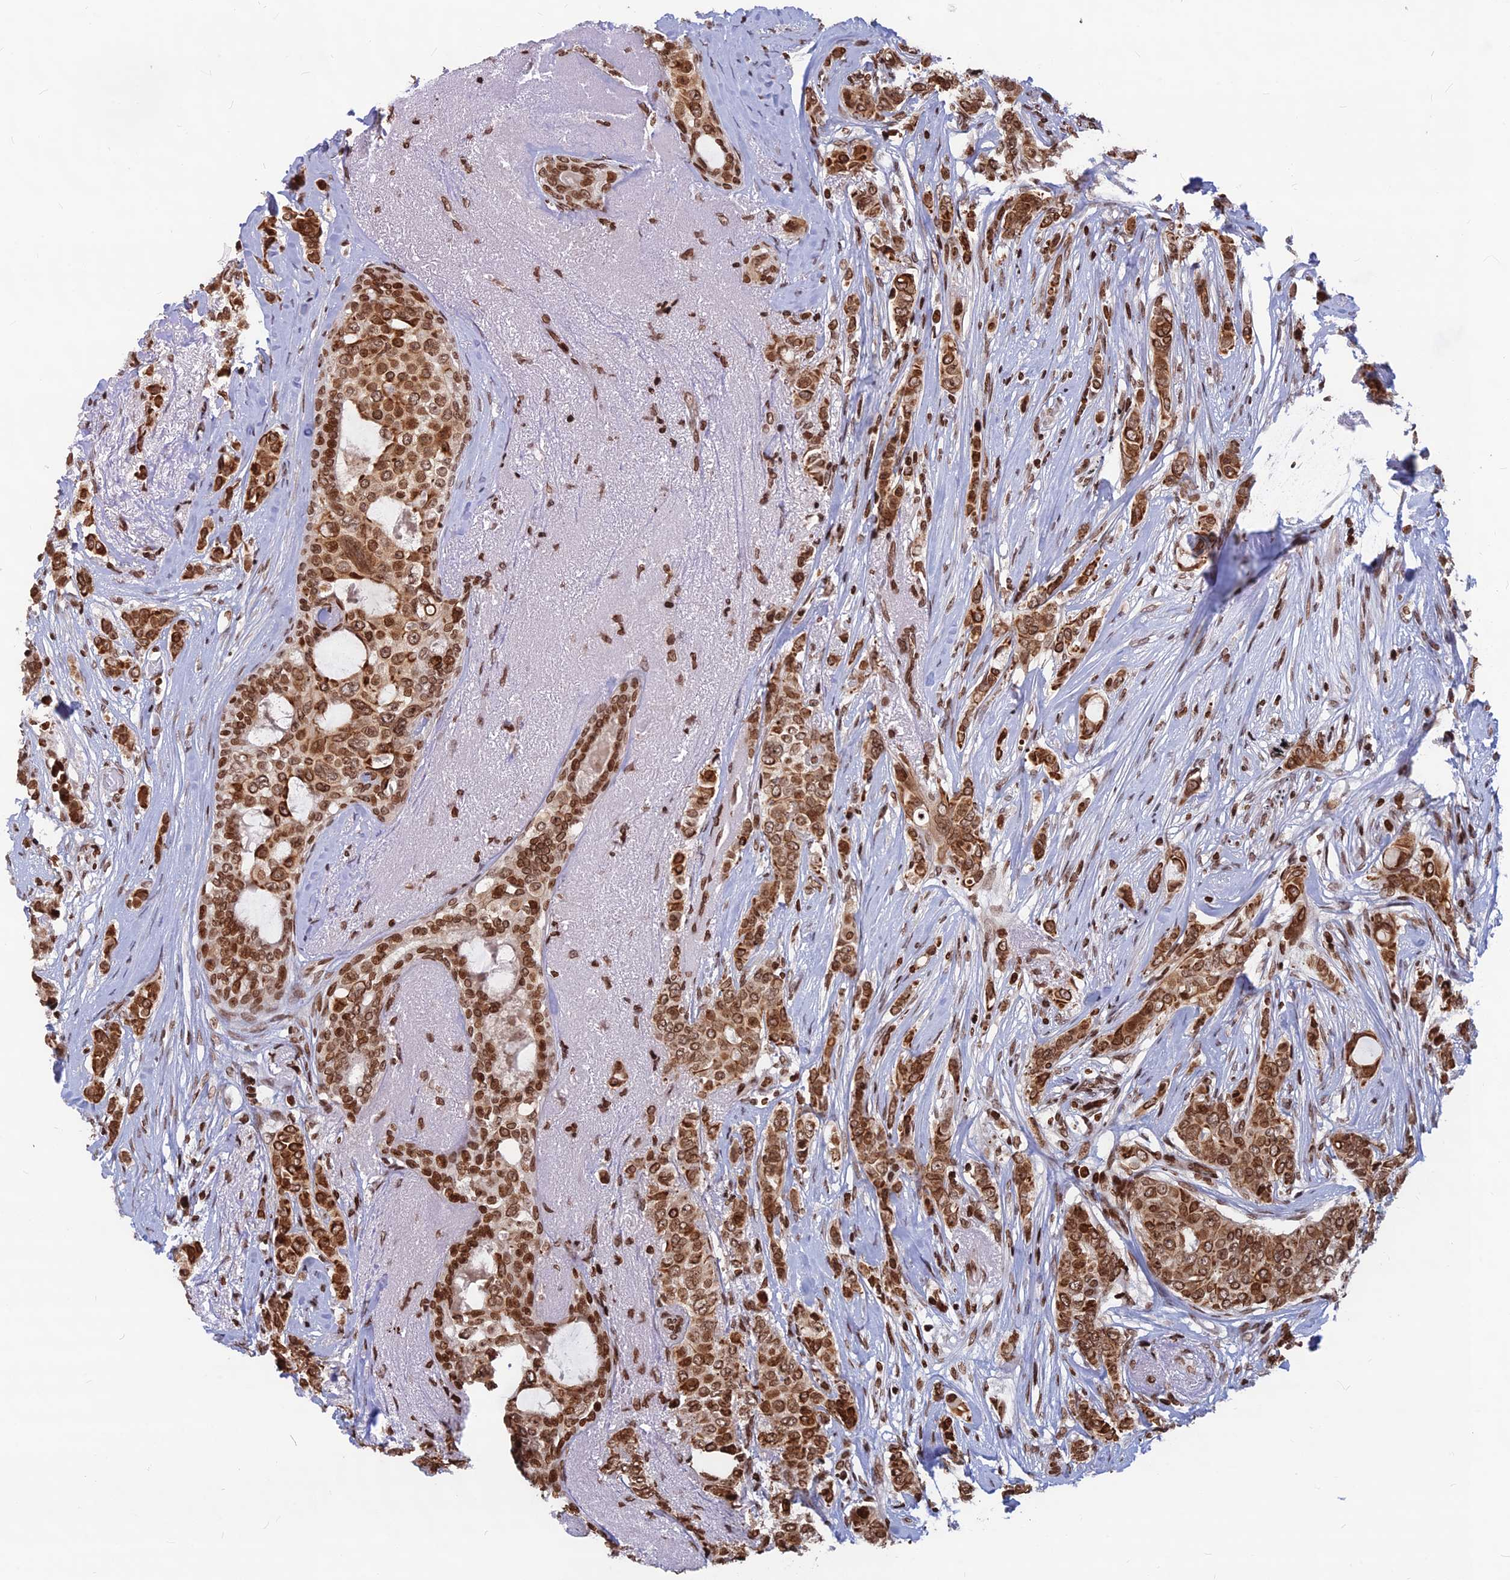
{"staining": {"intensity": "moderate", "quantity": ">75%", "location": "cytoplasmic/membranous,nuclear"}, "tissue": "breast cancer", "cell_type": "Tumor cells", "image_type": "cancer", "snomed": [{"axis": "morphology", "description": "Lobular carcinoma"}, {"axis": "topography", "description": "Breast"}], "caption": "Protein staining exhibits moderate cytoplasmic/membranous and nuclear expression in approximately >75% of tumor cells in breast cancer (lobular carcinoma).", "gene": "TET2", "patient": {"sex": "female", "age": 51}}